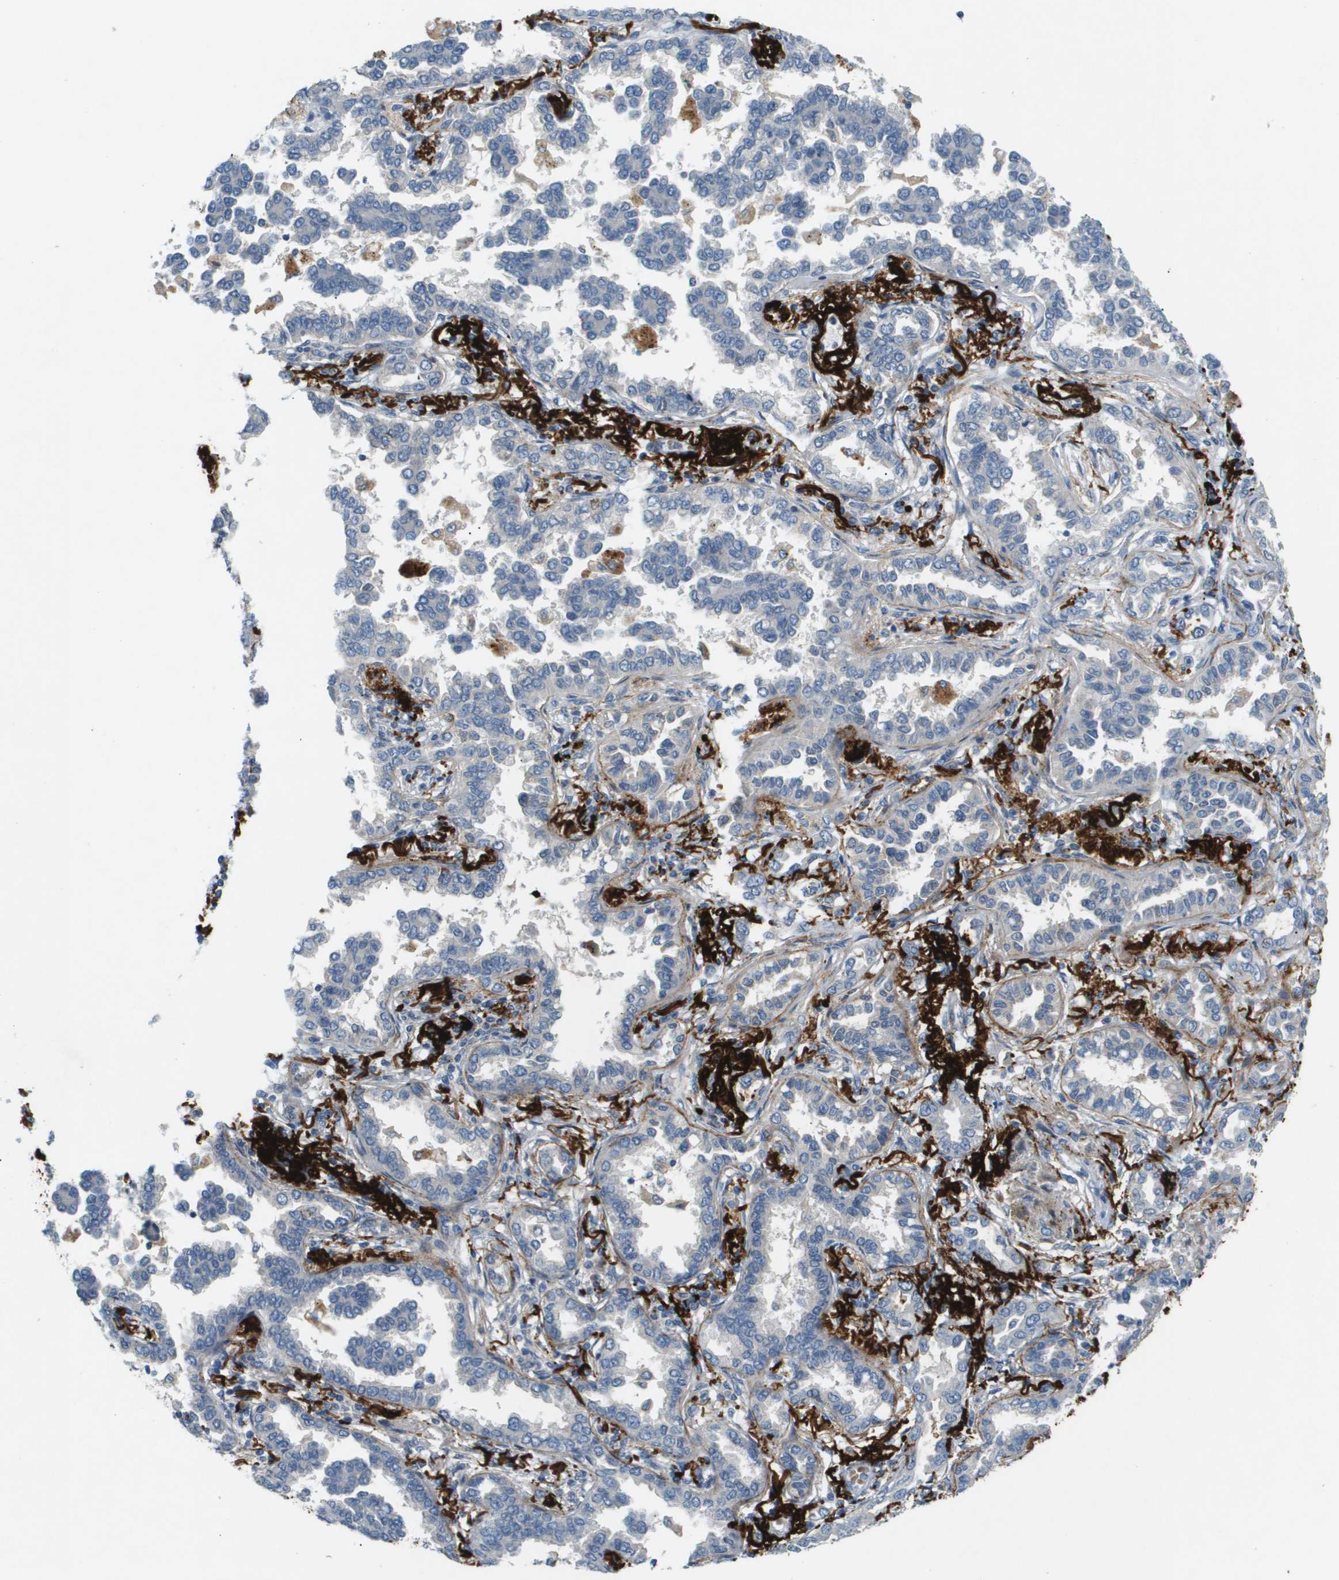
{"staining": {"intensity": "negative", "quantity": "none", "location": "none"}, "tissue": "lung cancer", "cell_type": "Tumor cells", "image_type": "cancer", "snomed": [{"axis": "morphology", "description": "Normal tissue, NOS"}, {"axis": "morphology", "description": "Adenocarcinoma, NOS"}, {"axis": "topography", "description": "Lung"}], "caption": "An immunohistochemistry image of adenocarcinoma (lung) is shown. There is no staining in tumor cells of adenocarcinoma (lung).", "gene": "VTN", "patient": {"sex": "male", "age": 59}}